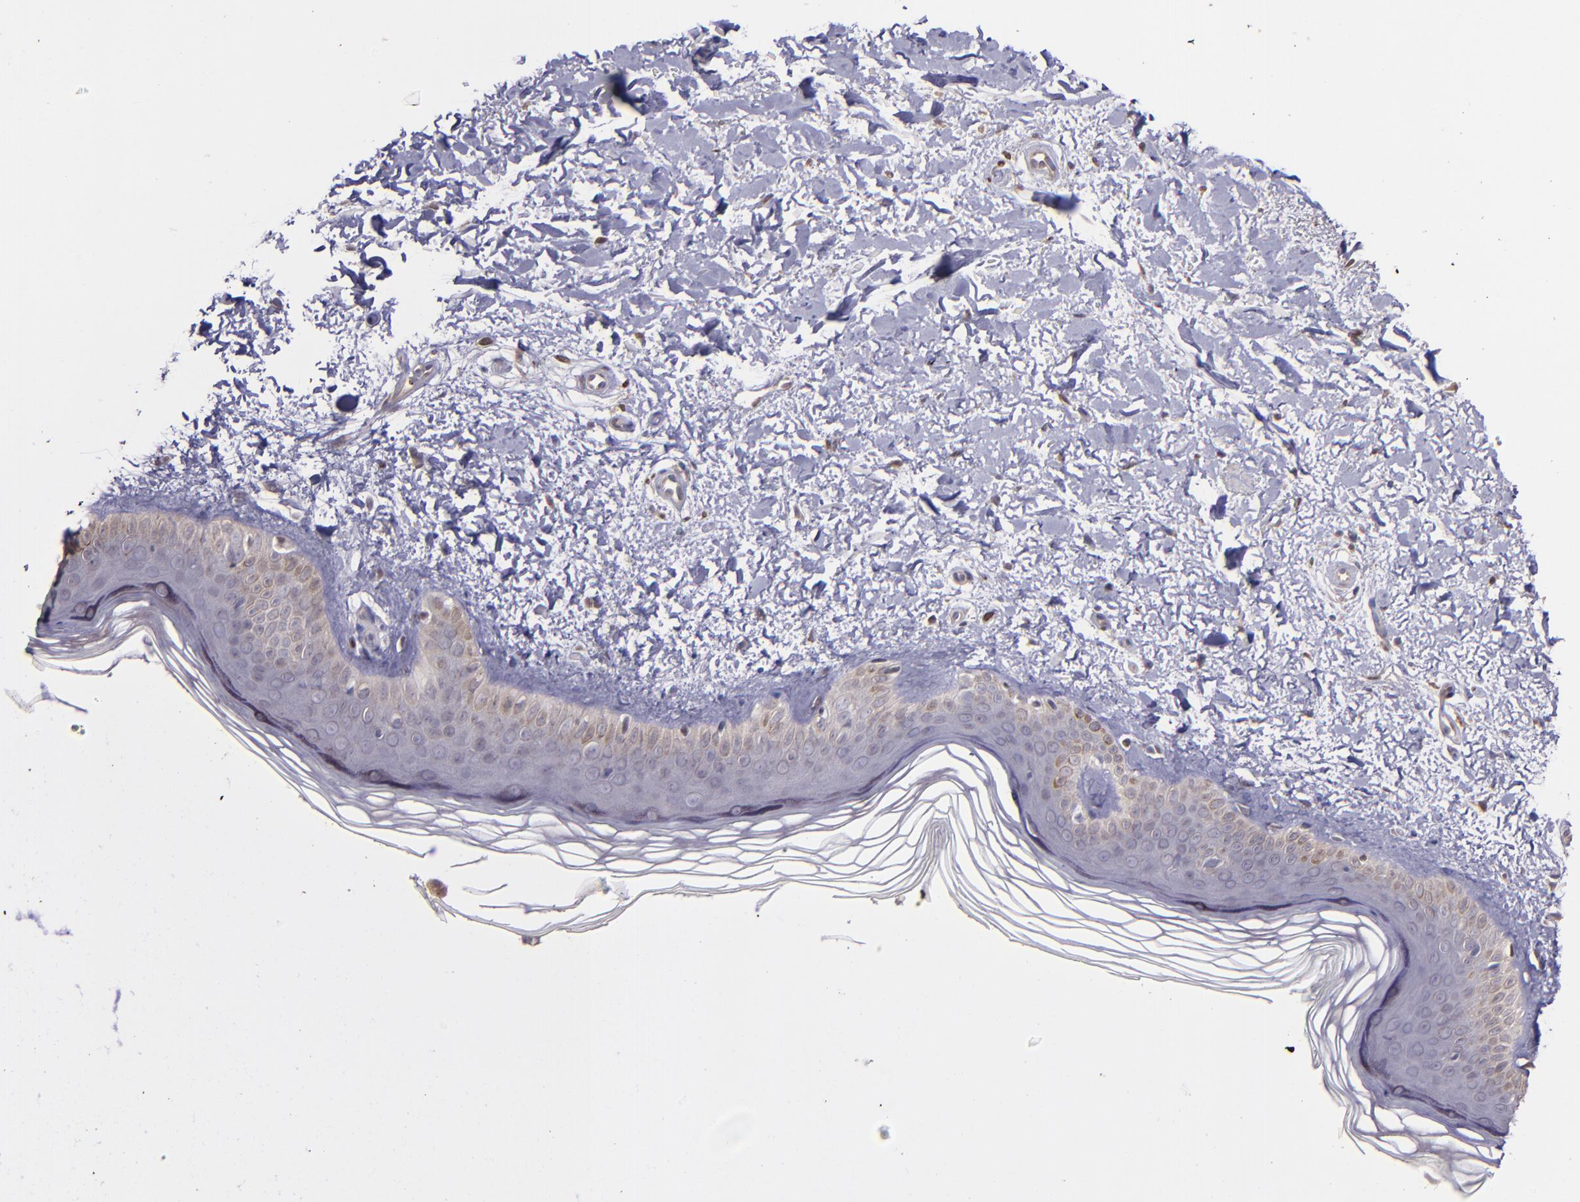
{"staining": {"intensity": "negative", "quantity": "none", "location": "none"}, "tissue": "skin", "cell_type": "Fibroblasts", "image_type": "normal", "snomed": [{"axis": "morphology", "description": "Normal tissue, NOS"}, {"axis": "topography", "description": "Skin"}], "caption": "Immunohistochemical staining of normal skin displays no significant staining in fibroblasts. (DAB (3,3'-diaminobenzidine) immunohistochemistry (IHC) with hematoxylin counter stain).", "gene": "NUP62CL", "patient": {"sex": "female", "age": 19}}